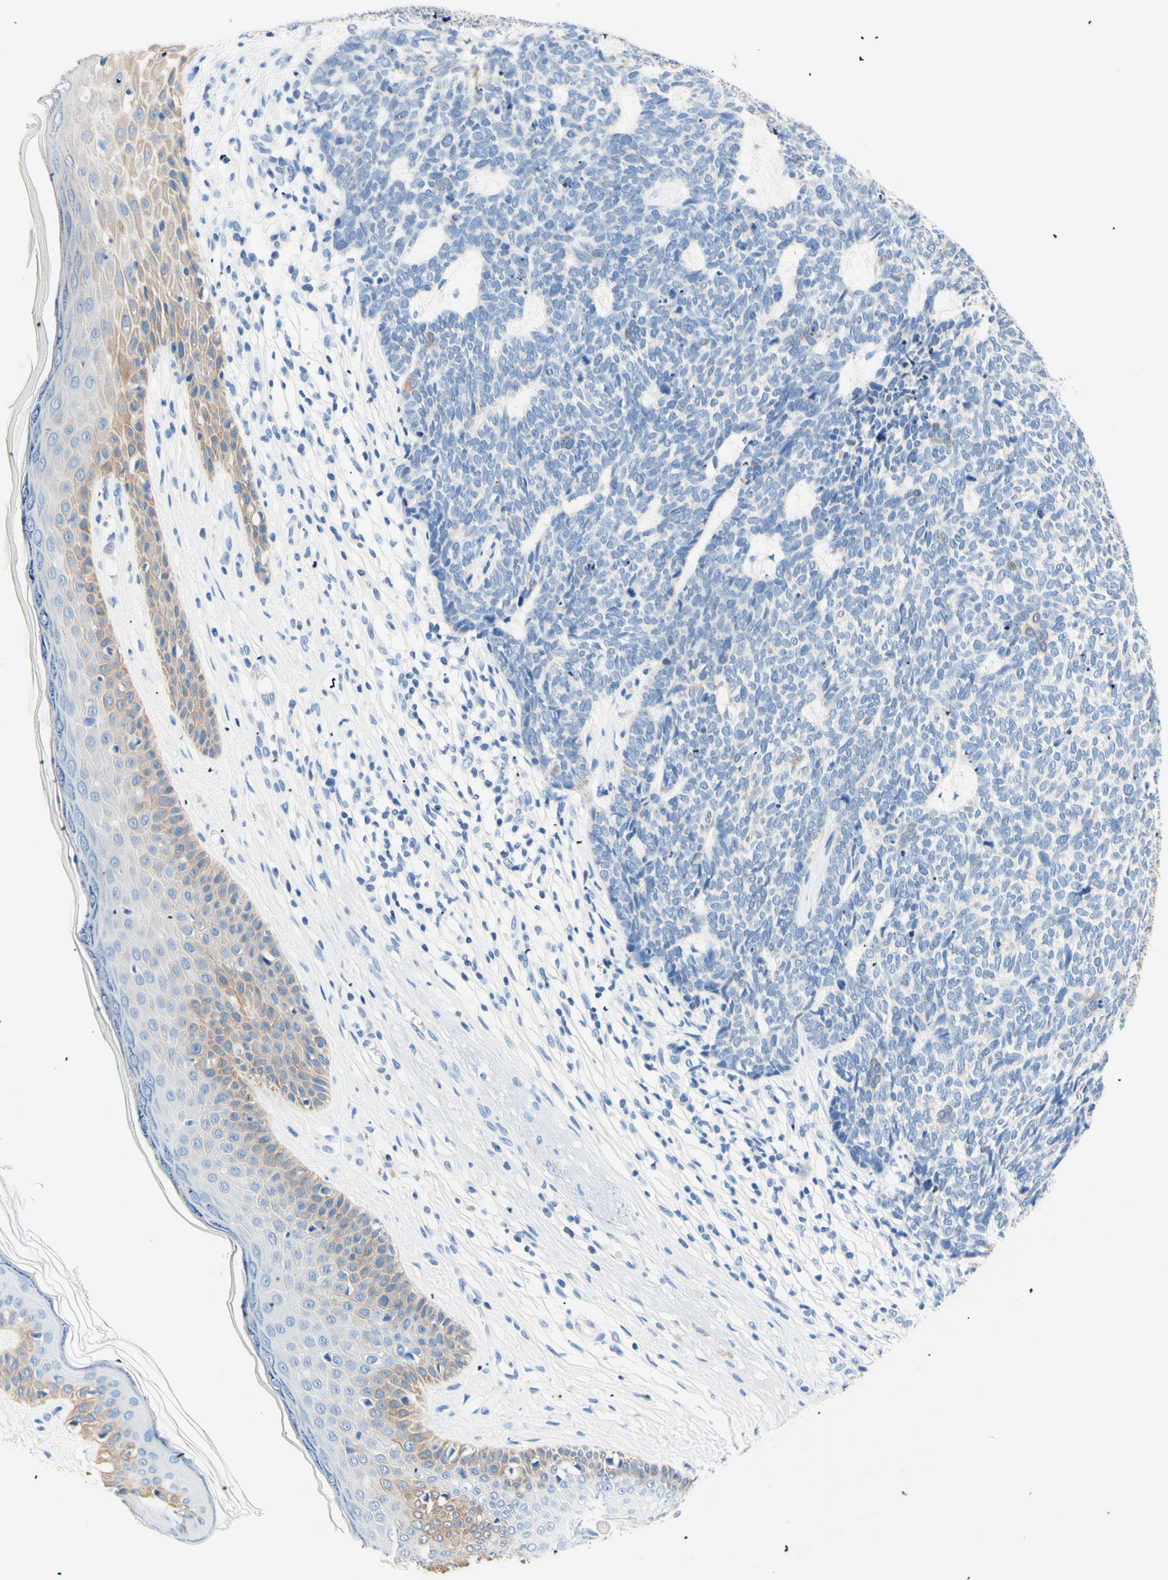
{"staining": {"intensity": "negative", "quantity": "none", "location": "none"}, "tissue": "skin cancer", "cell_type": "Tumor cells", "image_type": "cancer", "snomed": [{"axis": "morphology", "description": "Basal cell carcinoma"}, {"axis": "topography", "description": "Skin"}], "caption": "Immunohistochemistry (IHC) of human skin cancer demonstrates no expression in tumor cells.", "gene": "HPCA", "patient": {"sex": "female", "age": 84}}